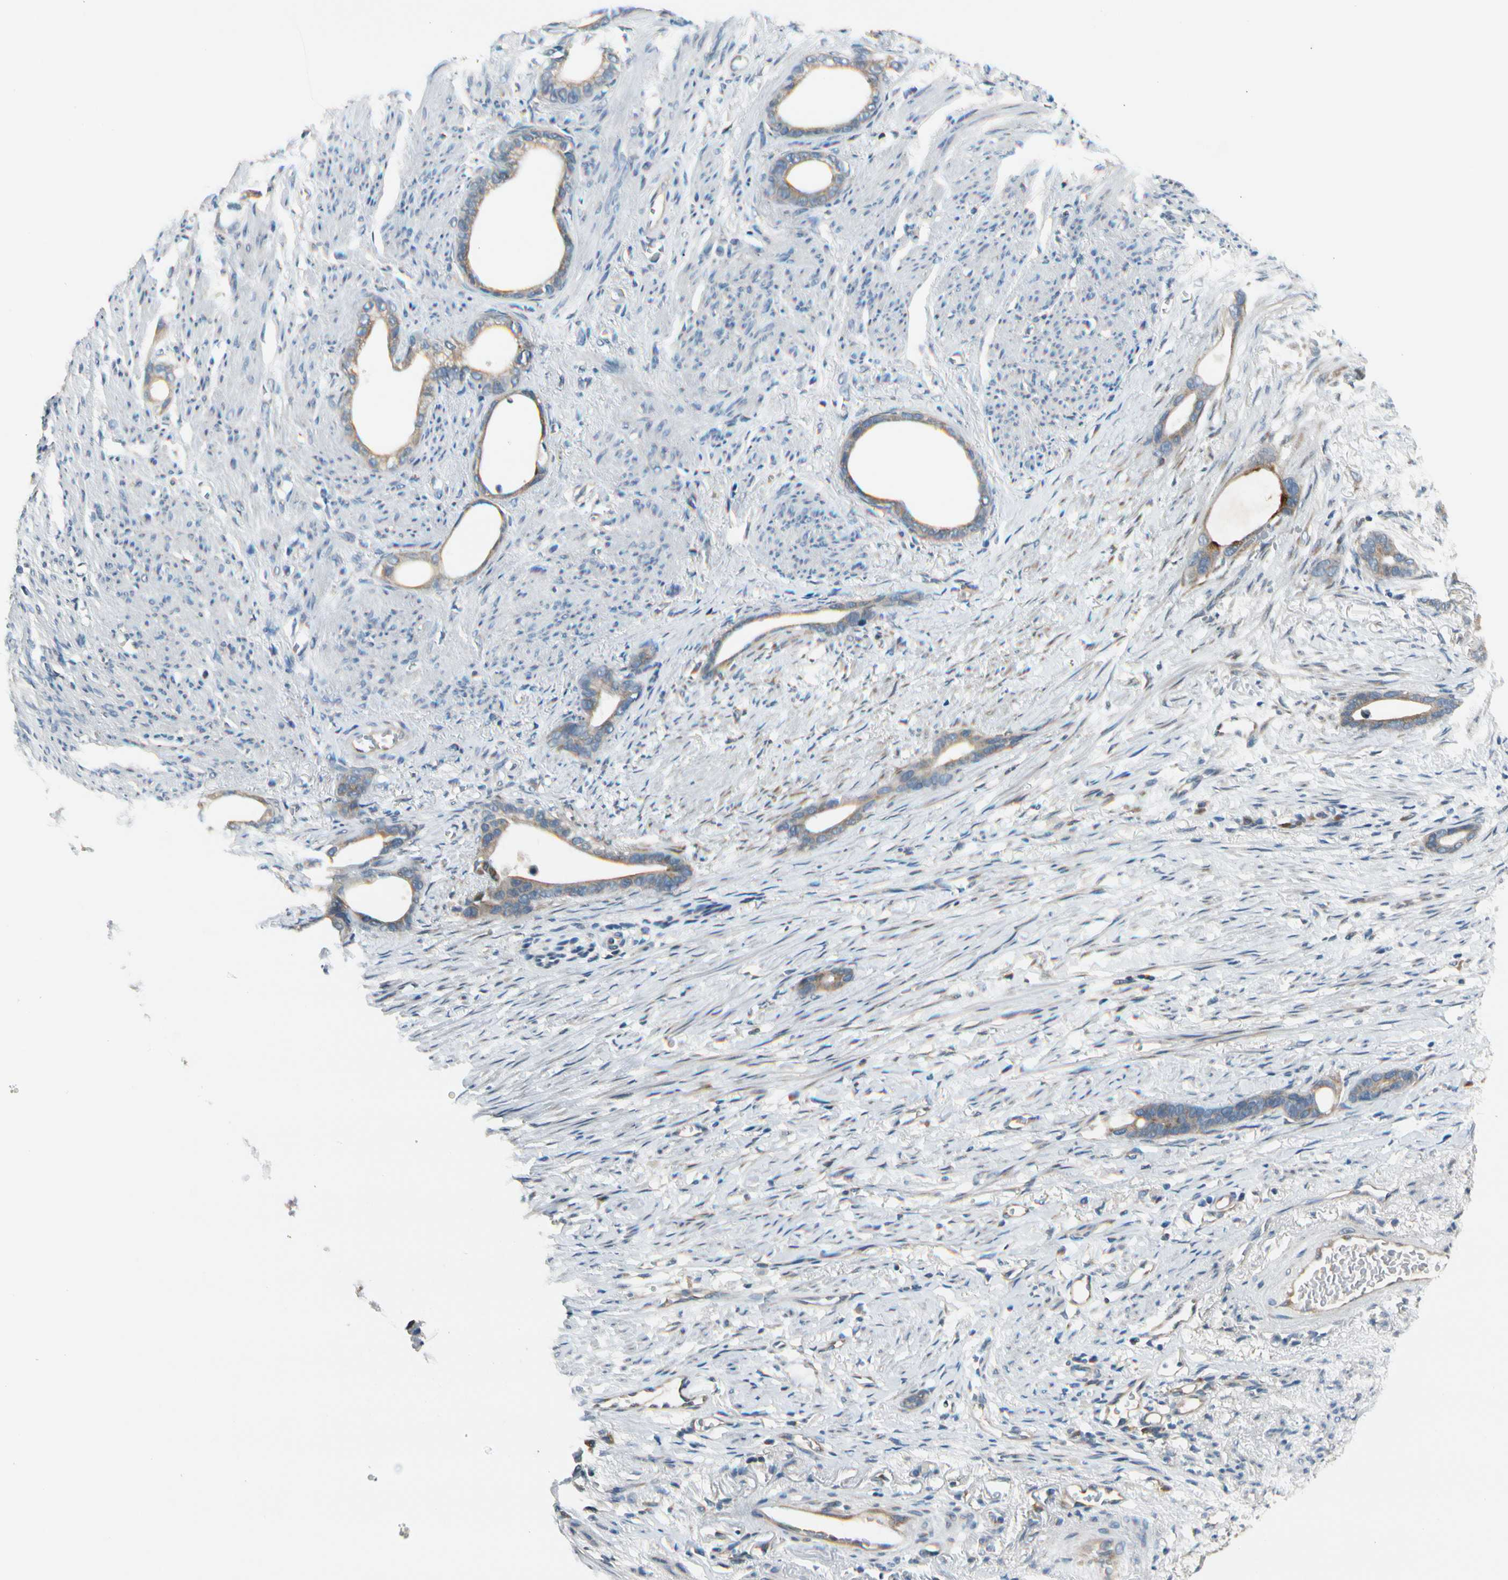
{"staining": {"intensity": "weak", "quantity": ">75%", "location": "cytoplasmic/membranous"}, "tissue": "stomach cancer", "cell_type": "Tumor cells", "image_type": "cancer", "snomed": [{"axis": "morphology", "description": "Adenocarcinoma, NOS"}, {"axis": "topography", "description": "Stomach"}], "caption": "Brown immunohistochemical staining in stomach cancer (adenocarcinoma) displays weak cytoplasmic/membranous positivity in approximately >75% of tumor cells. Nuclei are stained in blue.", "gene": "BNIP1", "patient": {"sex": "female", "age": 75}}